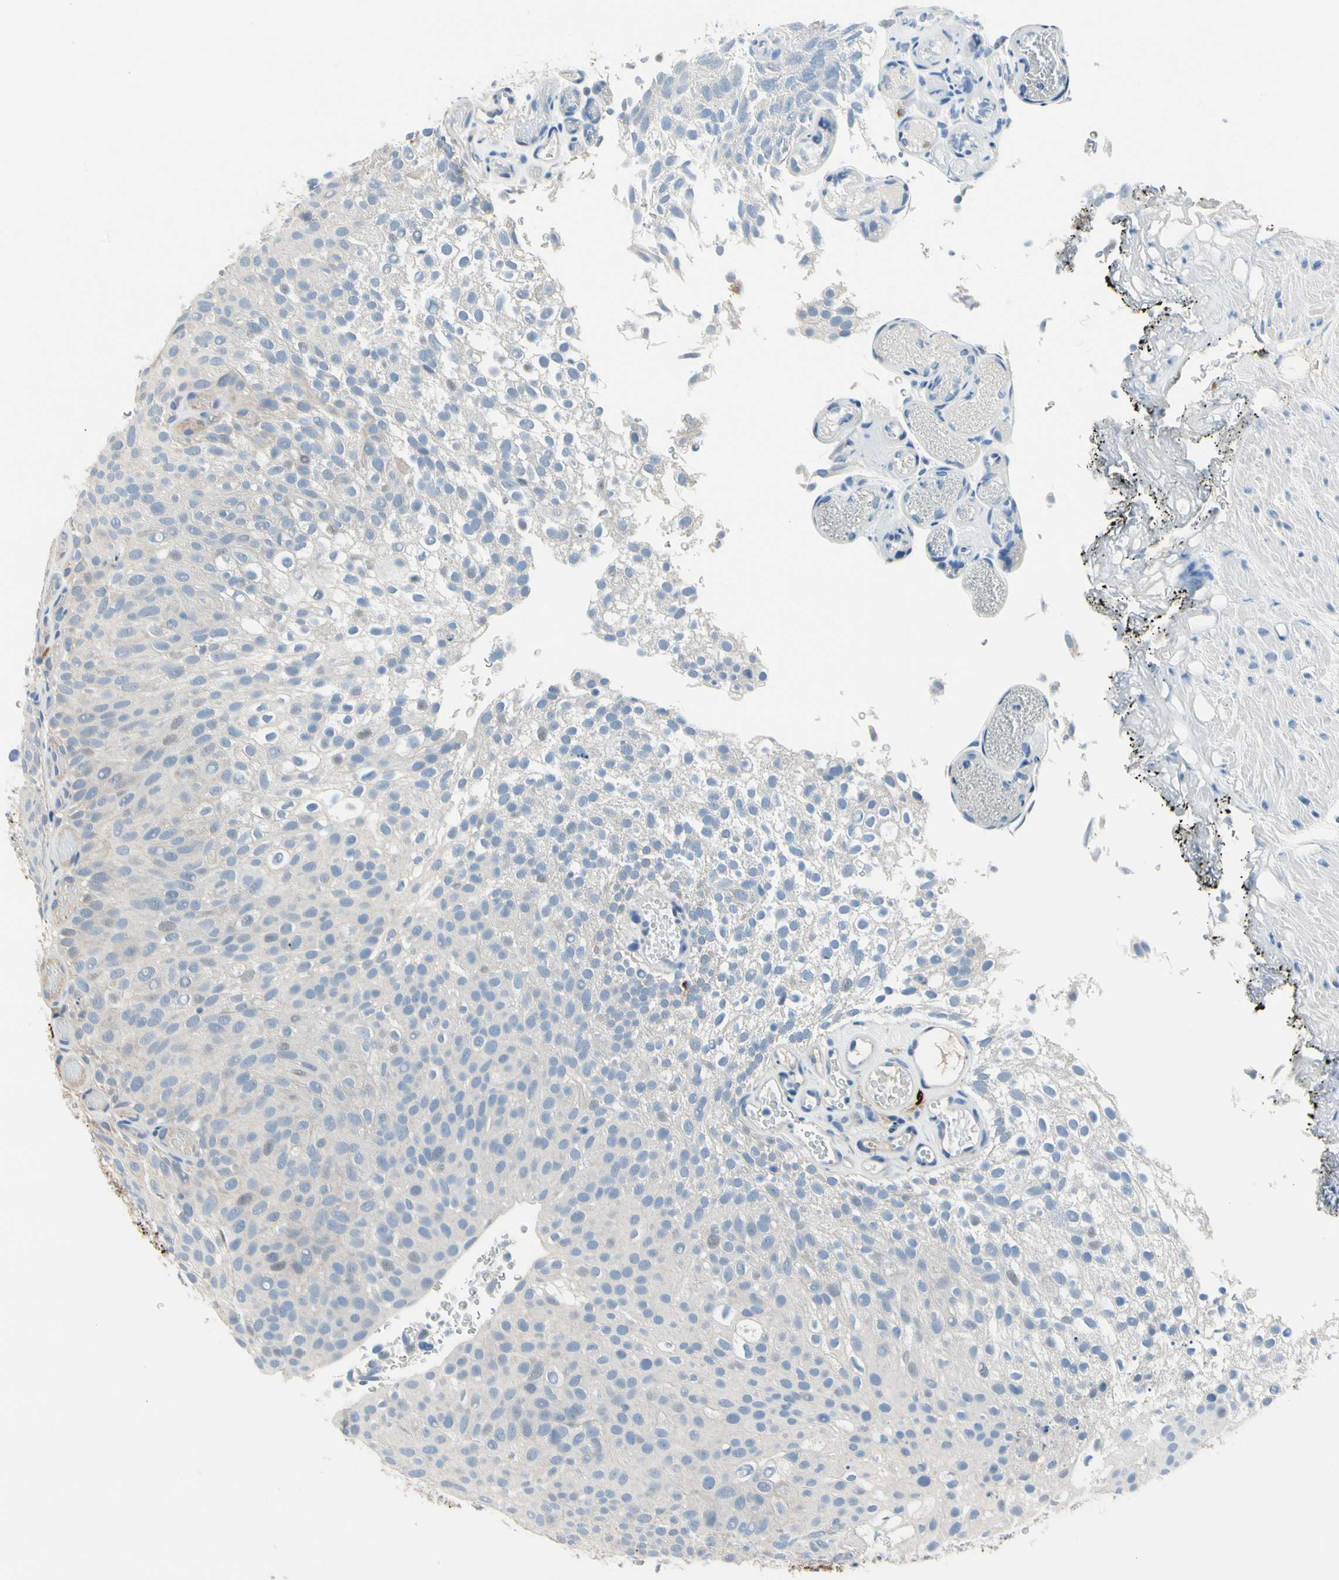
{"staining": {"intensity": "negative", "quantity": "none", "location": "none"}, "tissue": "urothelial cancer", "cell_type": "Tumor cells", "image_type": "cancer", "snomed": [{"axis": "morphology", "description": "Urothelial carcinoma, Low grade"}, {"axis": "topography", "description": "Urinary bladder"}], "caption": "Immunohistochemical staining of human low-grade urothelial carcinoma exhibits no significant staining in tumor cells. (DAB (3,3'-diaminobenzidine) immunohistochemistry (IHC) visualized using brightfield microscopy, high magnification).", "gene": "CPA3", "patient": {"sex": "male", "age": 78}}